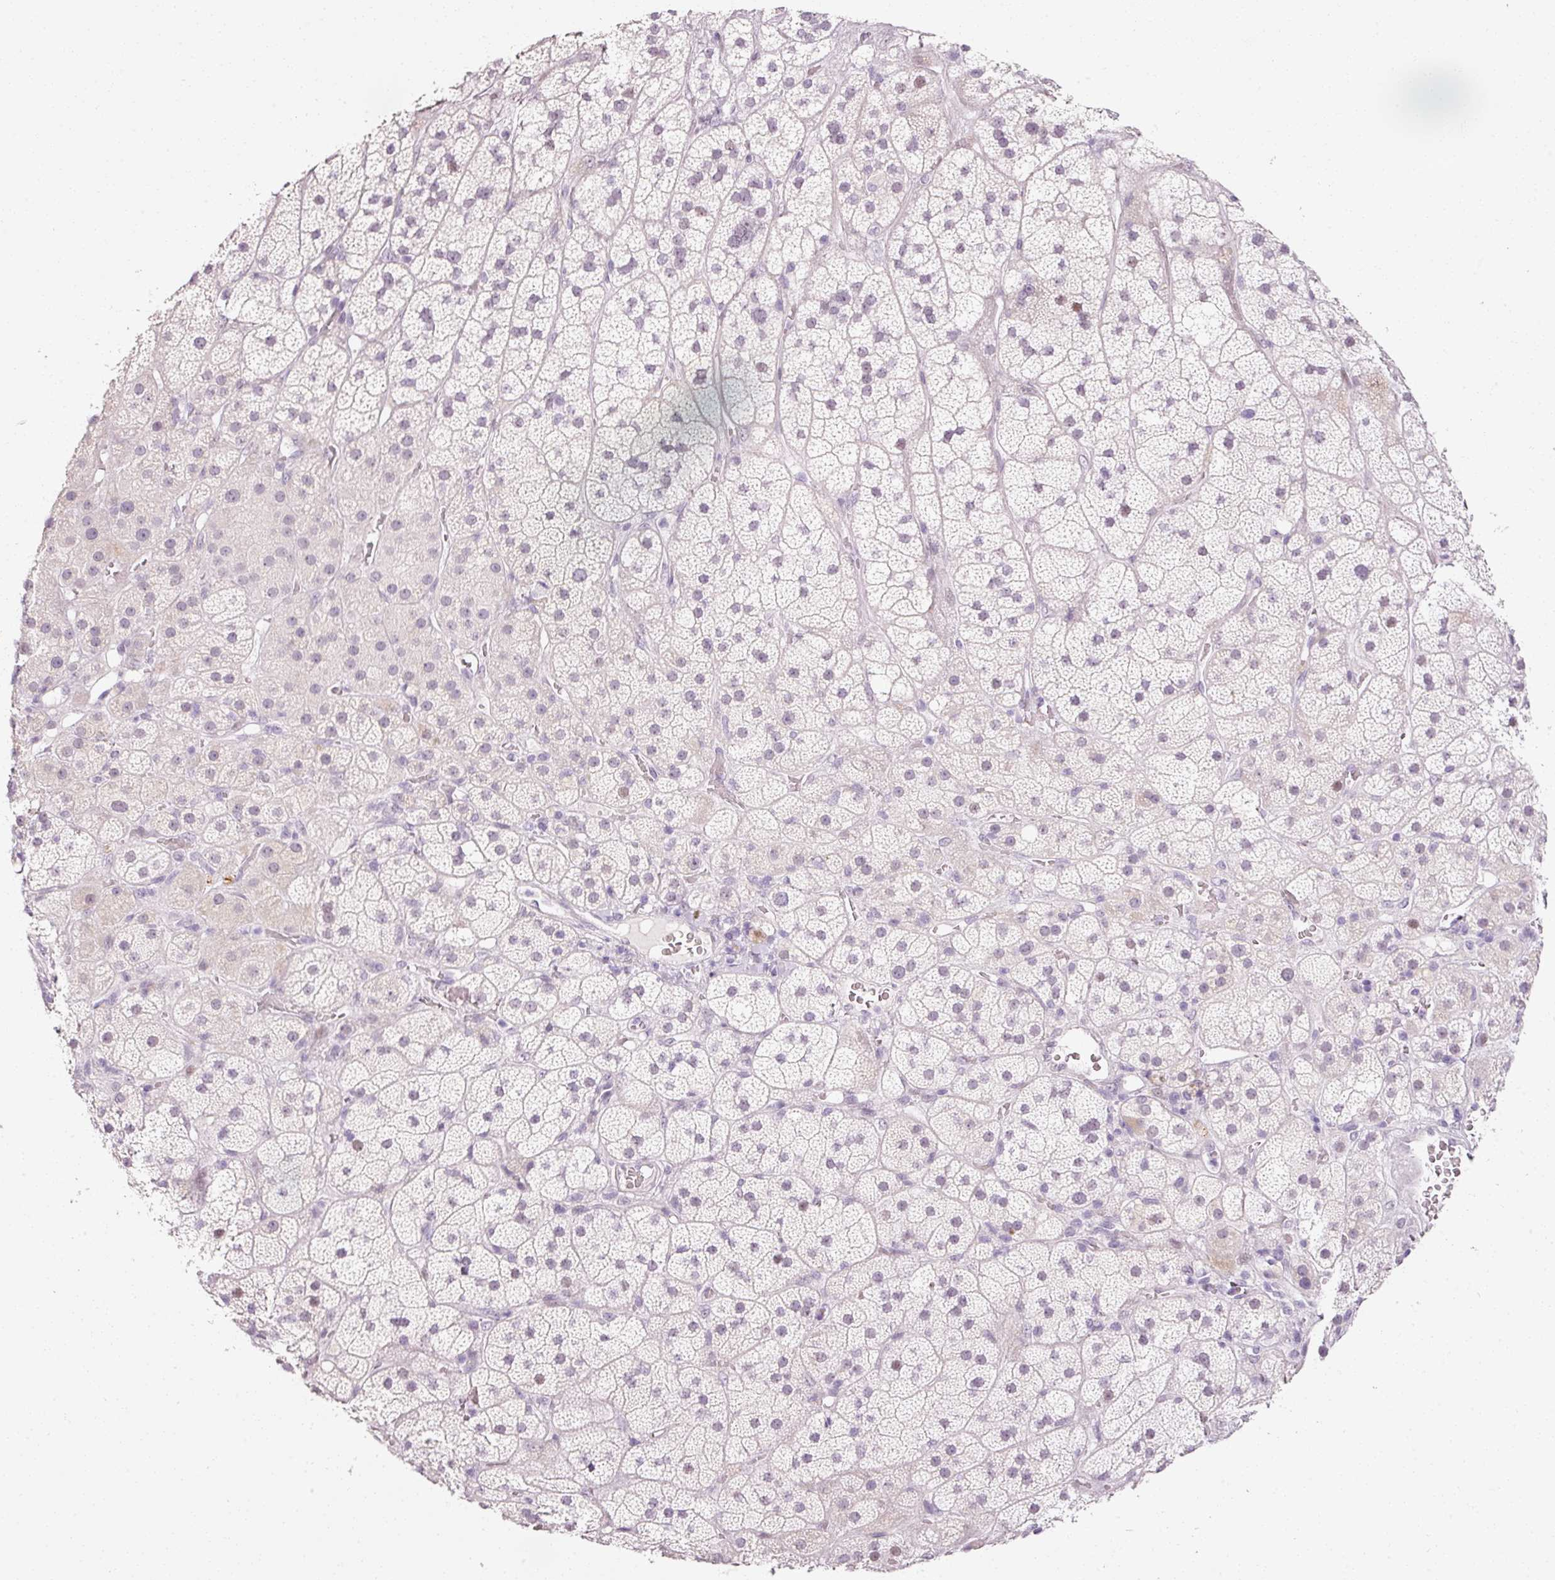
{"staining": {"intensity": "moderate", "quantity": "25%-75%", "location": "nuclear"}, "tissue": "adrenal gland", "cell_type": "Glandular cells", "image_type": "normal", "snomed": [{"axis": "morphology", "description": "Normal tissue, NOS"}, {"axis": "topography", "description": "Adrenal gland"}], "caption": "Human adrenal gland stained with a protein marker shows moderate staining in glandular cells.", "gene": "ANKRD20A1", "patient": {"sex": "male", "age": 57}}